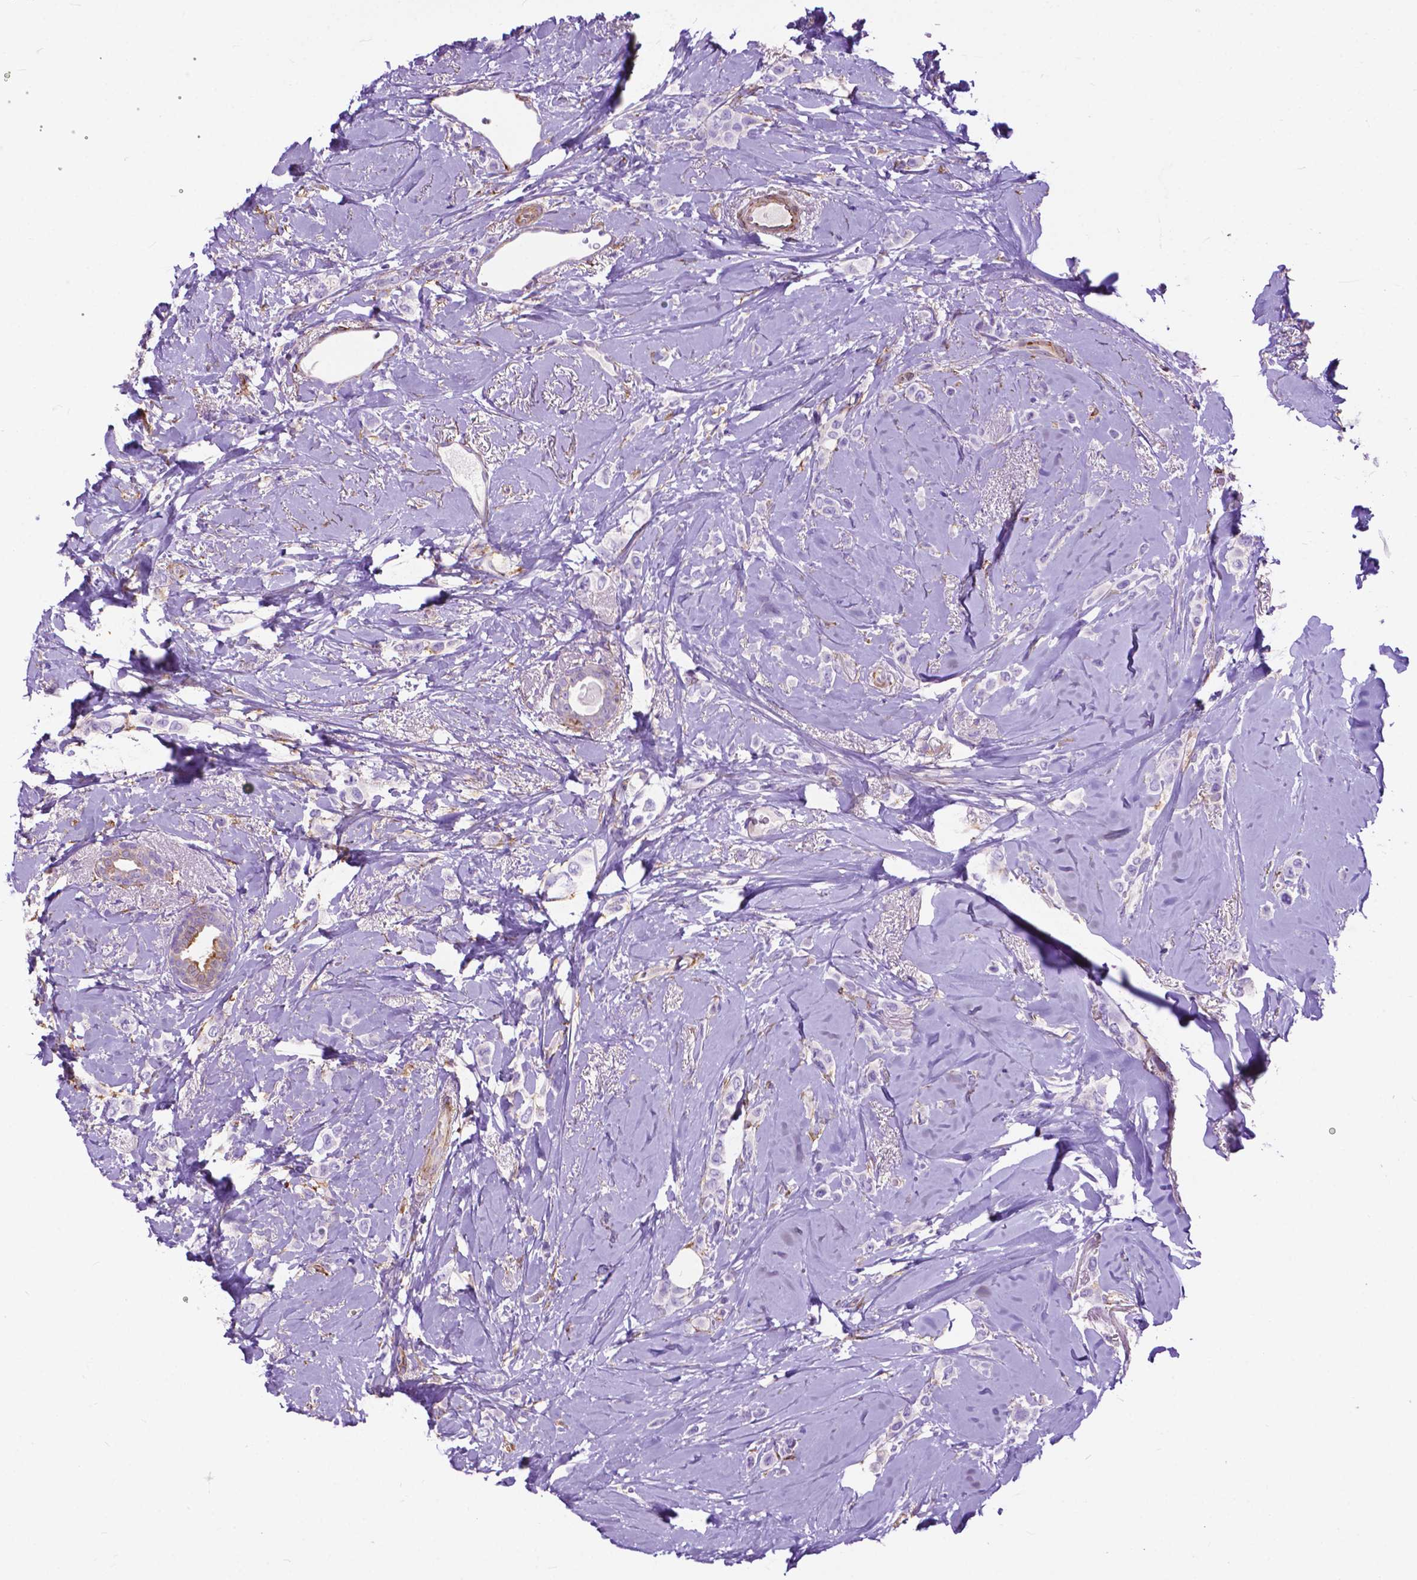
{"staining": {"intensity": "negative", "quantity": "none", "location": "none"}, "tissue": "breast cancer", "cell_type": "Tumor cells", "image_type": "cancer", "snomed": [{"axis": "morphology", "description": "Lobular carcinoma"}, {"axis": "topography", "description": "Breast"}], "caption": "DAB immunohistochemical staining of breast cancer (lobular carcinoma) demonstrates no significant positivity in tumor cells.", "gene": "PCDHA12", "patient": {"sex": "female", "age": 66}}